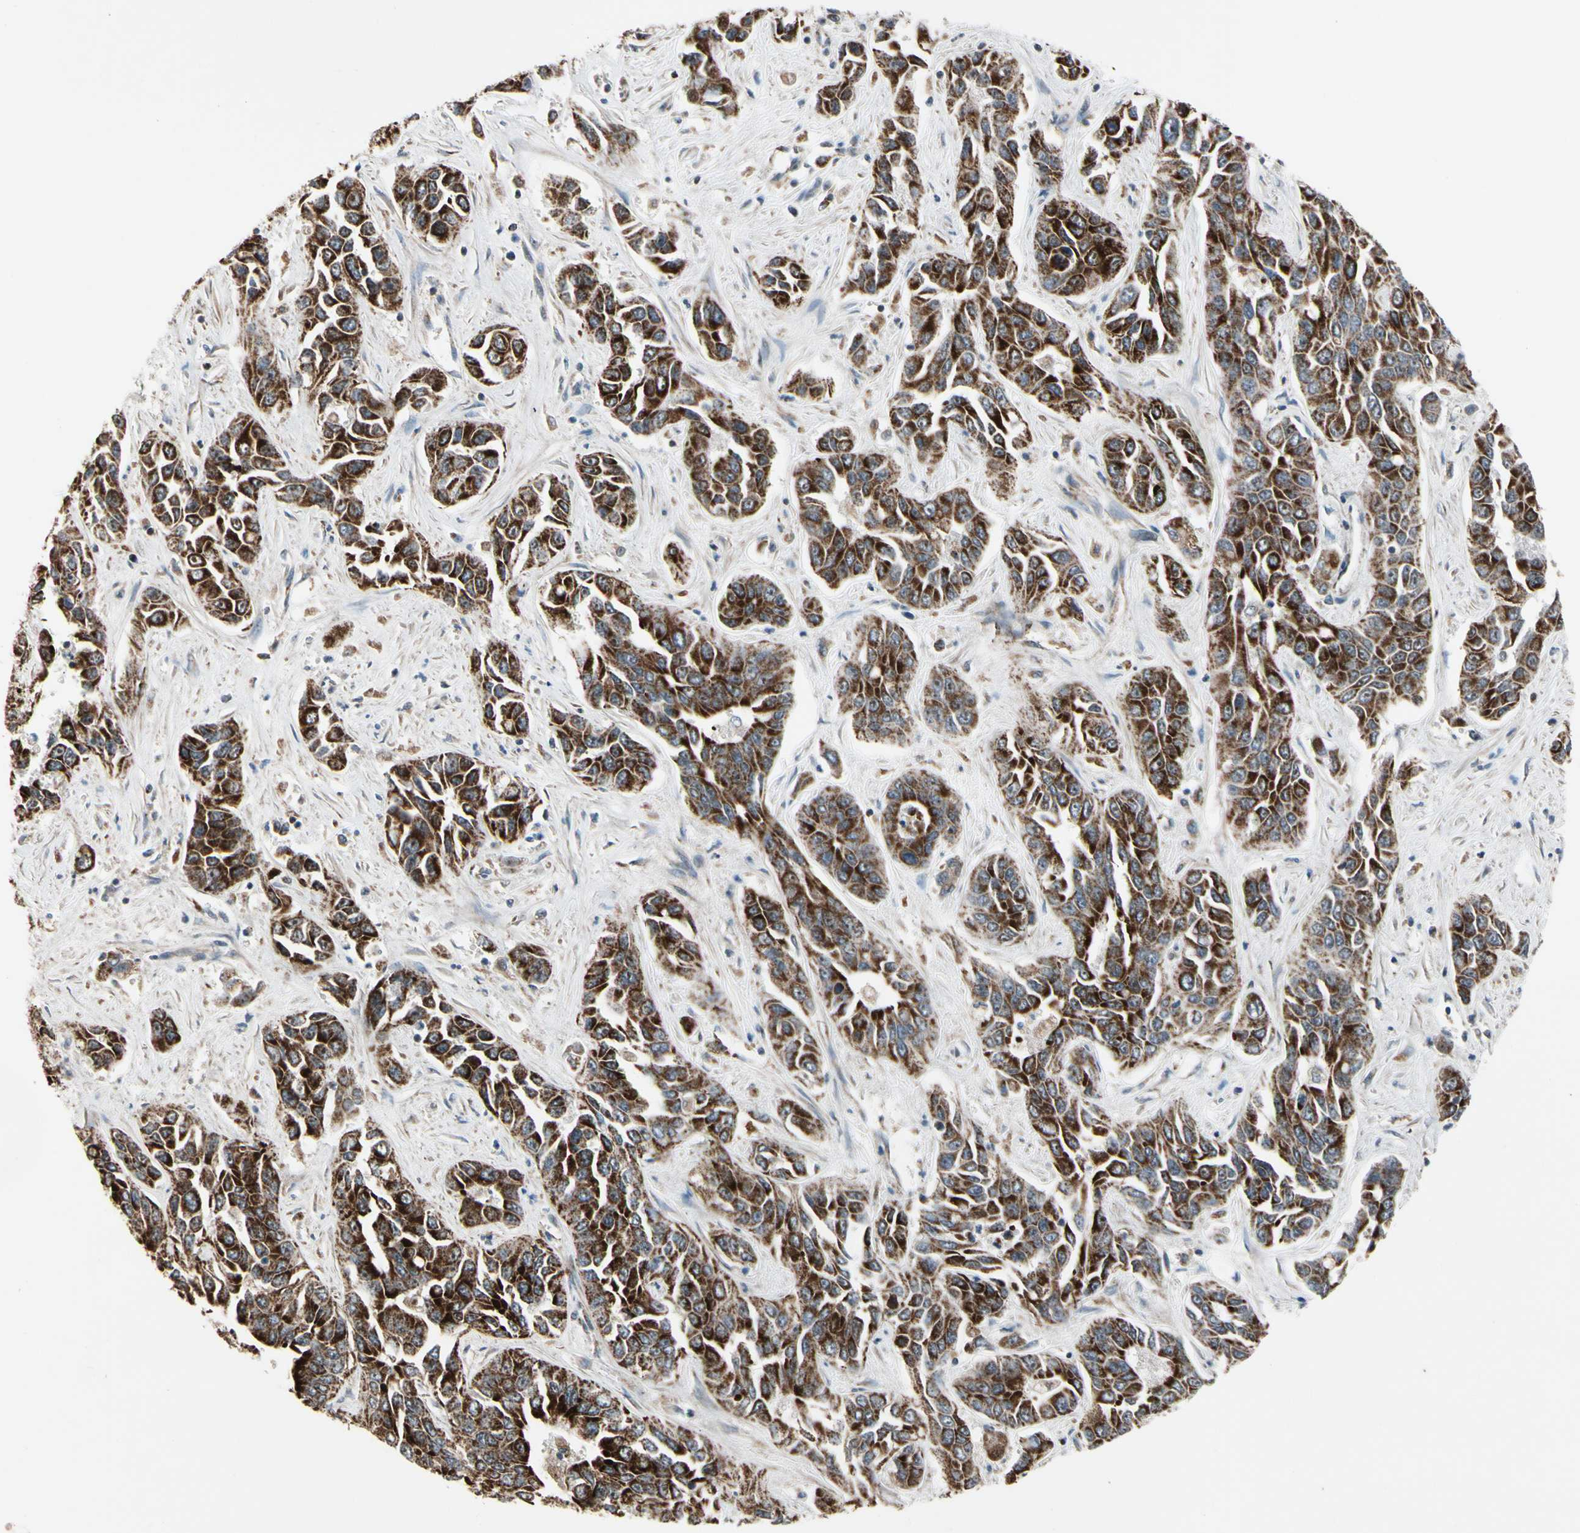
{"staining": {"intensity": "moderate", "quantity": ">75%", "location": "cytoplasmic/membranous"}, "tissue": "liver cancer", "cell_type": "Tumor cells", "image_type": "cancer", "snomed": [{"axis": "morphology", "description": "Cholangiocarcinoma"}, {"axis": "topography", "description": "Liver"}], "caption": "Protein analysis of cholangiocarcinoma (liver) tissue displays moderate cytoplasmic/membranous positivity in approximately >75% of tumor cells. Using DAB (3,3'-diaminobenzidine) (brown) and hematoxylin (blue) stains, captured at high magnification using brightfield microscopy.", "gene": "CPT1A", "patient": {"sex": "female", "age": 52}}